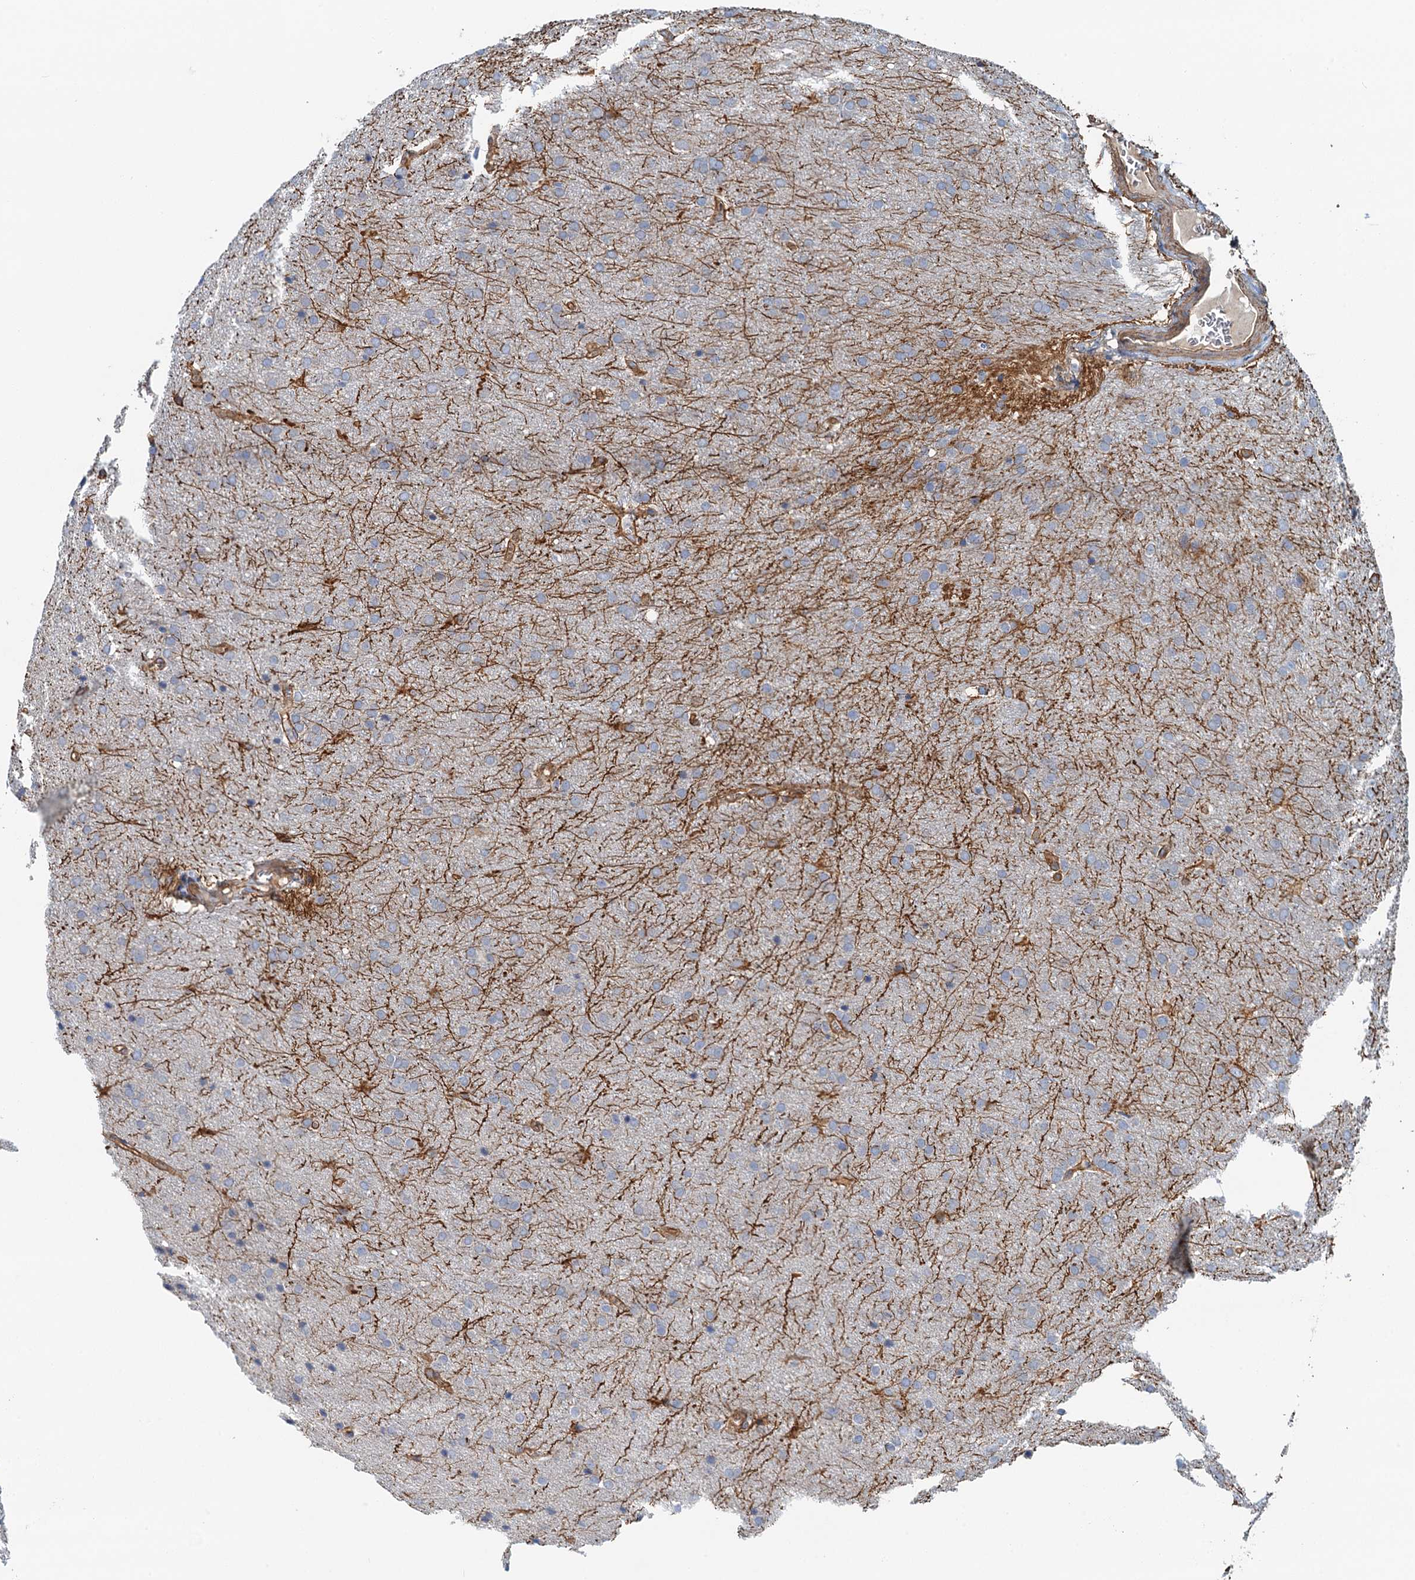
{"staining": {"intensity": "negative", "quantity": "none", "location": "none"}, "tissue": "glioma", "cell_type": "Tumor cells", "image_type": "cancer", "snomed": [{"axis": "morphology", "description": "Glioma, malignant, Low grade"}, {"axis": "topography", "description": "Brain"}], "caption": "A high-resolution histopathology image shows immunohistochemistry (IHC) staining of malignant glioma (low-grade), which reveals no significant expression in tumor cells. (DAB (3,3'-diaminobenzidine) immunohistochemistry (IHC) visualized using brightfield microscopy, high magnification).", "gene": "ROGDI", "patient": {"sex": "female", "age": 32}}